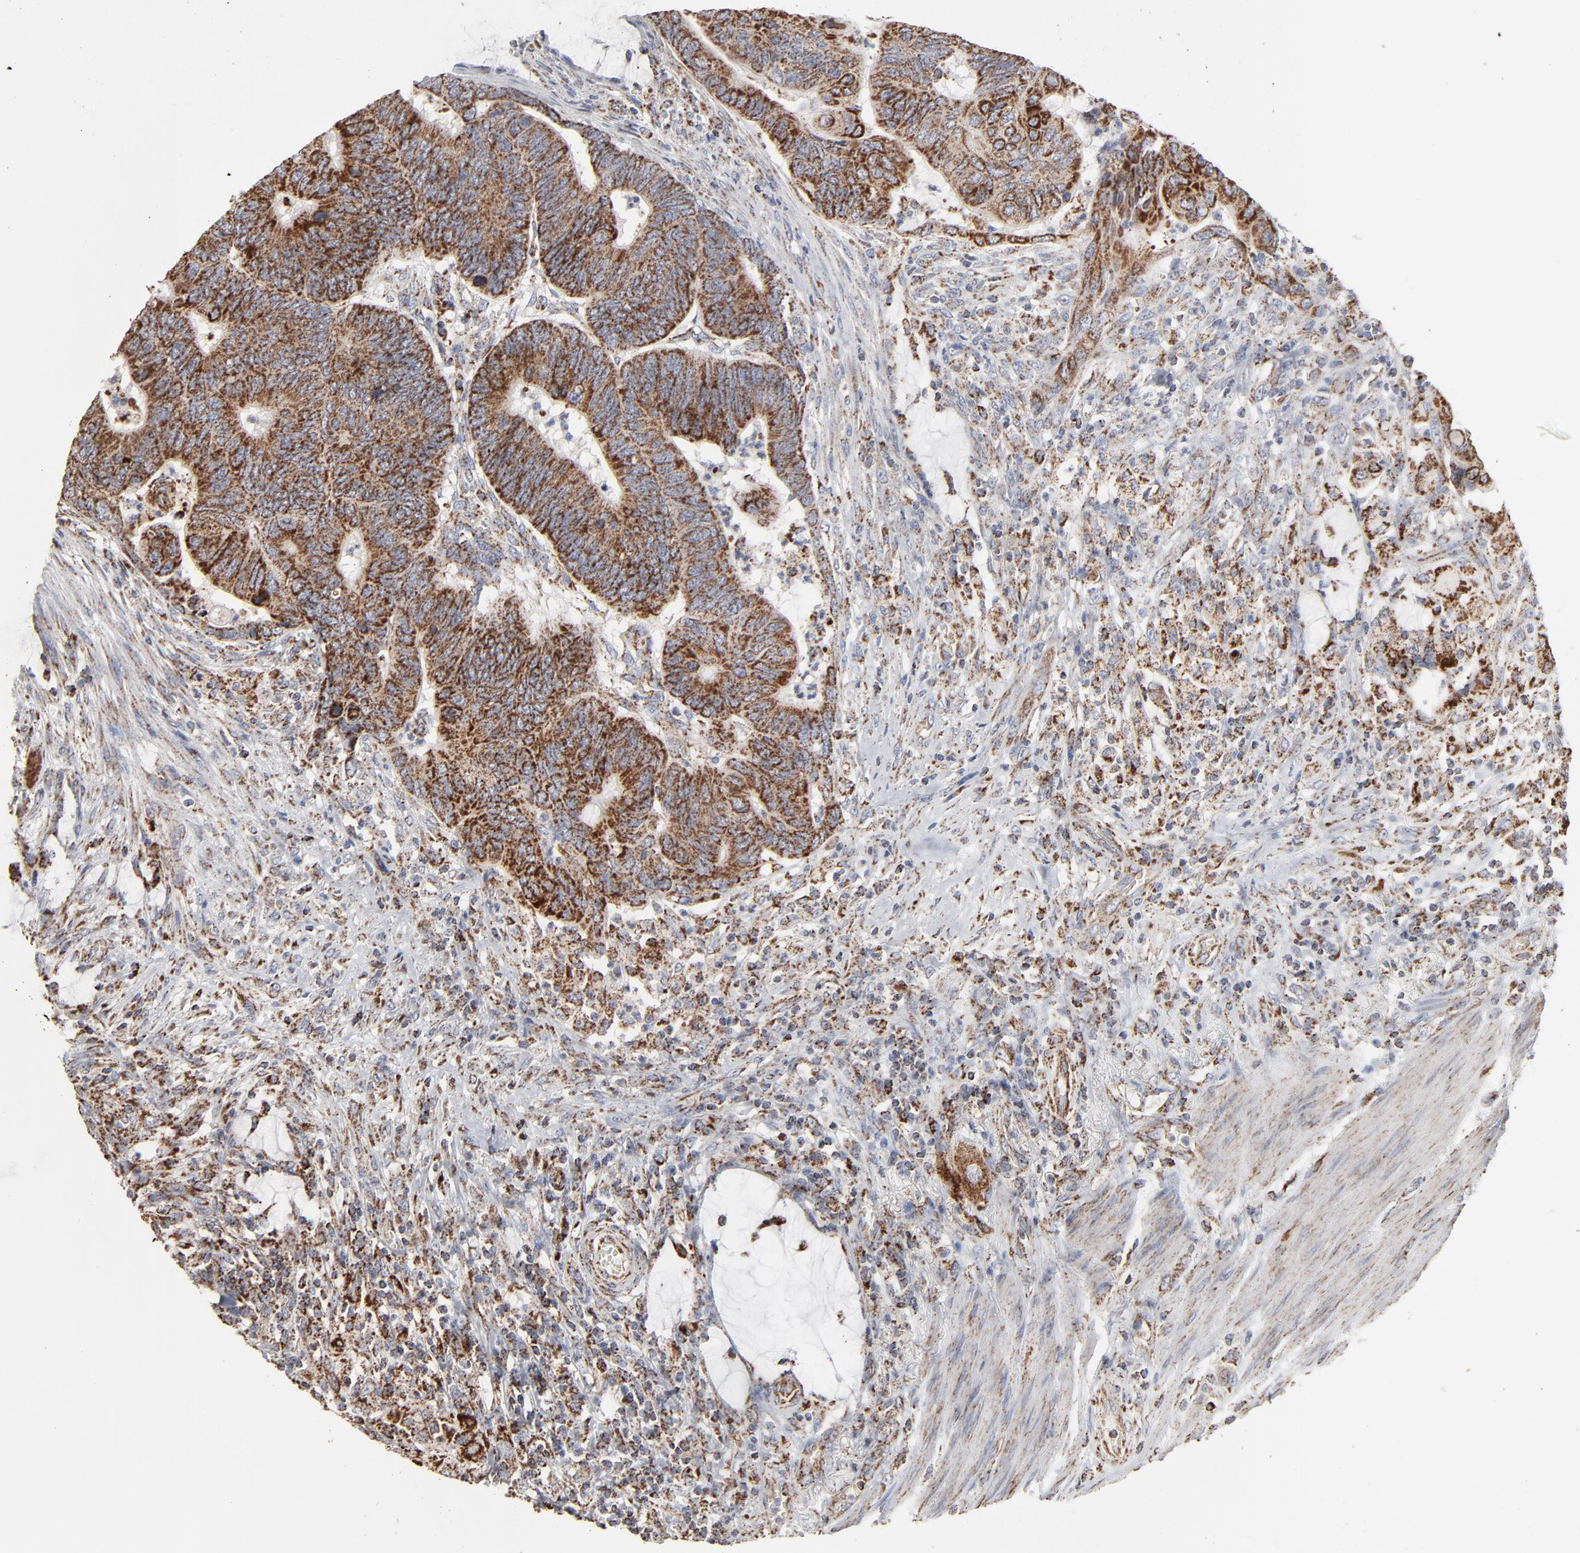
{"staining": {"intensity": "strong", "quantity": ">75%", "location": "cytoplasmic/membranous"}, "tissue": "colorectal cancer", "cell_type": "Tumor cells", "image_type": "cancer", "snomed": [{"axis": "morphology", "description": "Normal tissue, NOS"}, {"axis": "morphology", "description": "Adenocarcinoma, NOS"}, {"axis": "topography", "description": "Rectum"}], "caption": "High-power microscopy captured an IHC micrograph of adenocarcinoma (colorectal), revealing strong cytoplasmic/membranous positivity in about >75% of tumor cells. The staining was performed using DAB (3,3'-diaminobenzidine), with brown indicating positive protein expression. Nuclei are stained blue with hematoxylin.", "gene": "UQCRC1", "patient": {"sex": "male", "age": 92}}